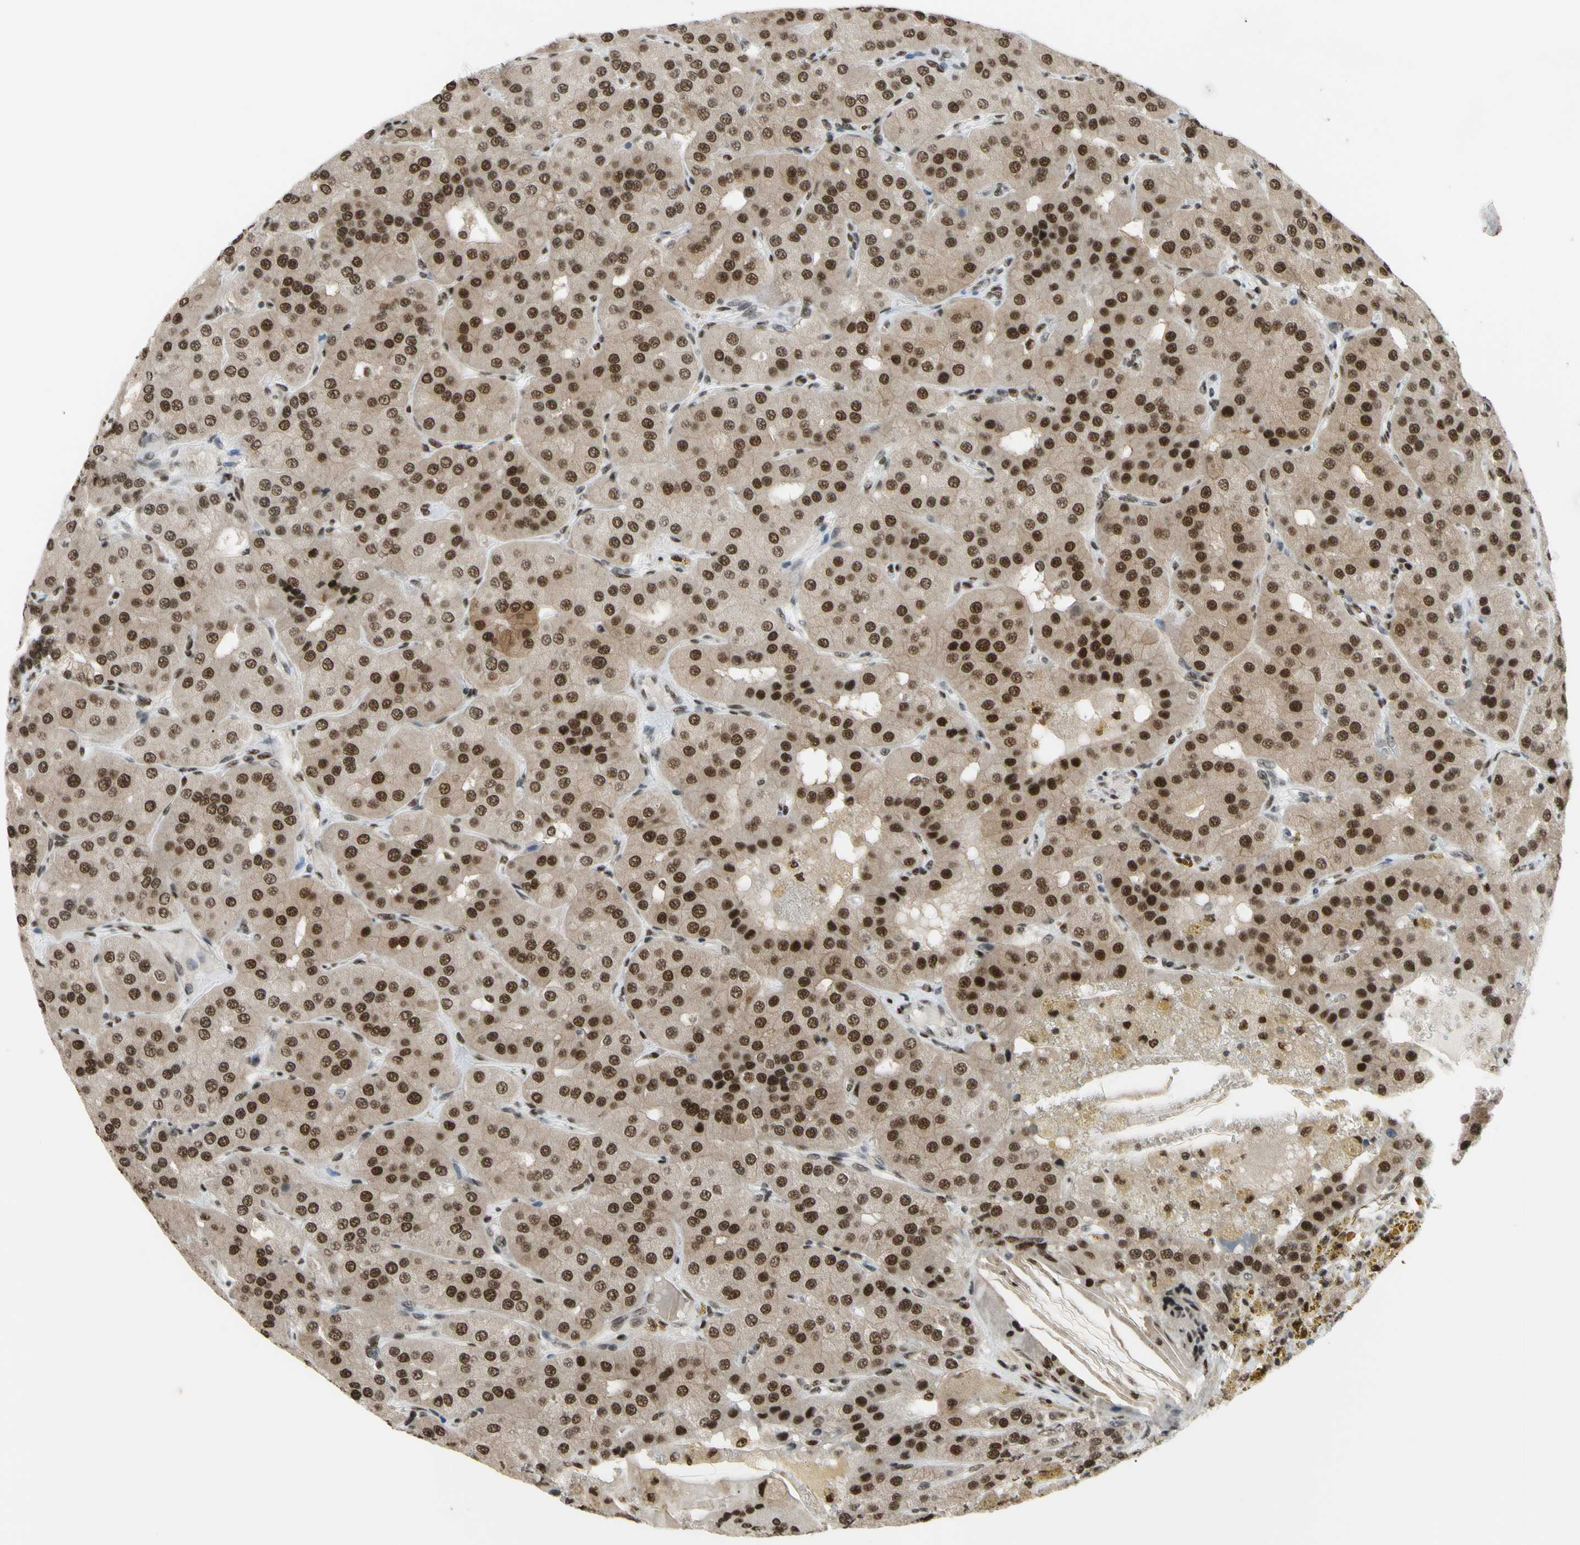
{"staining": {"intensity": "strong", "quantity": "25%-75%", "location": "cytoplasmic/membranous,nuclear"}, "tissue": "parathyroid gland", "cell_type": "Glandular cells", "image_type": "normal", "snomed": [{"axis": "morphology", "description": "Normal tissue, NOS"}, {"axis": "morphology", "description": "Adenoma, NOS"}, {"axis": "topography", "description": "Parathyroid gland"}], "caption": "Immunohistochemical staining of benign parathyroid gland shows high levels of strong cytoplasmic/membranous,nuclear positivity in approximately 25%-75% of glandular cells. (DAB IHC with brightfield microscopy, high magnification).", "gene": "FKBP5", "patient": {"sex": "female", "age": 86}}